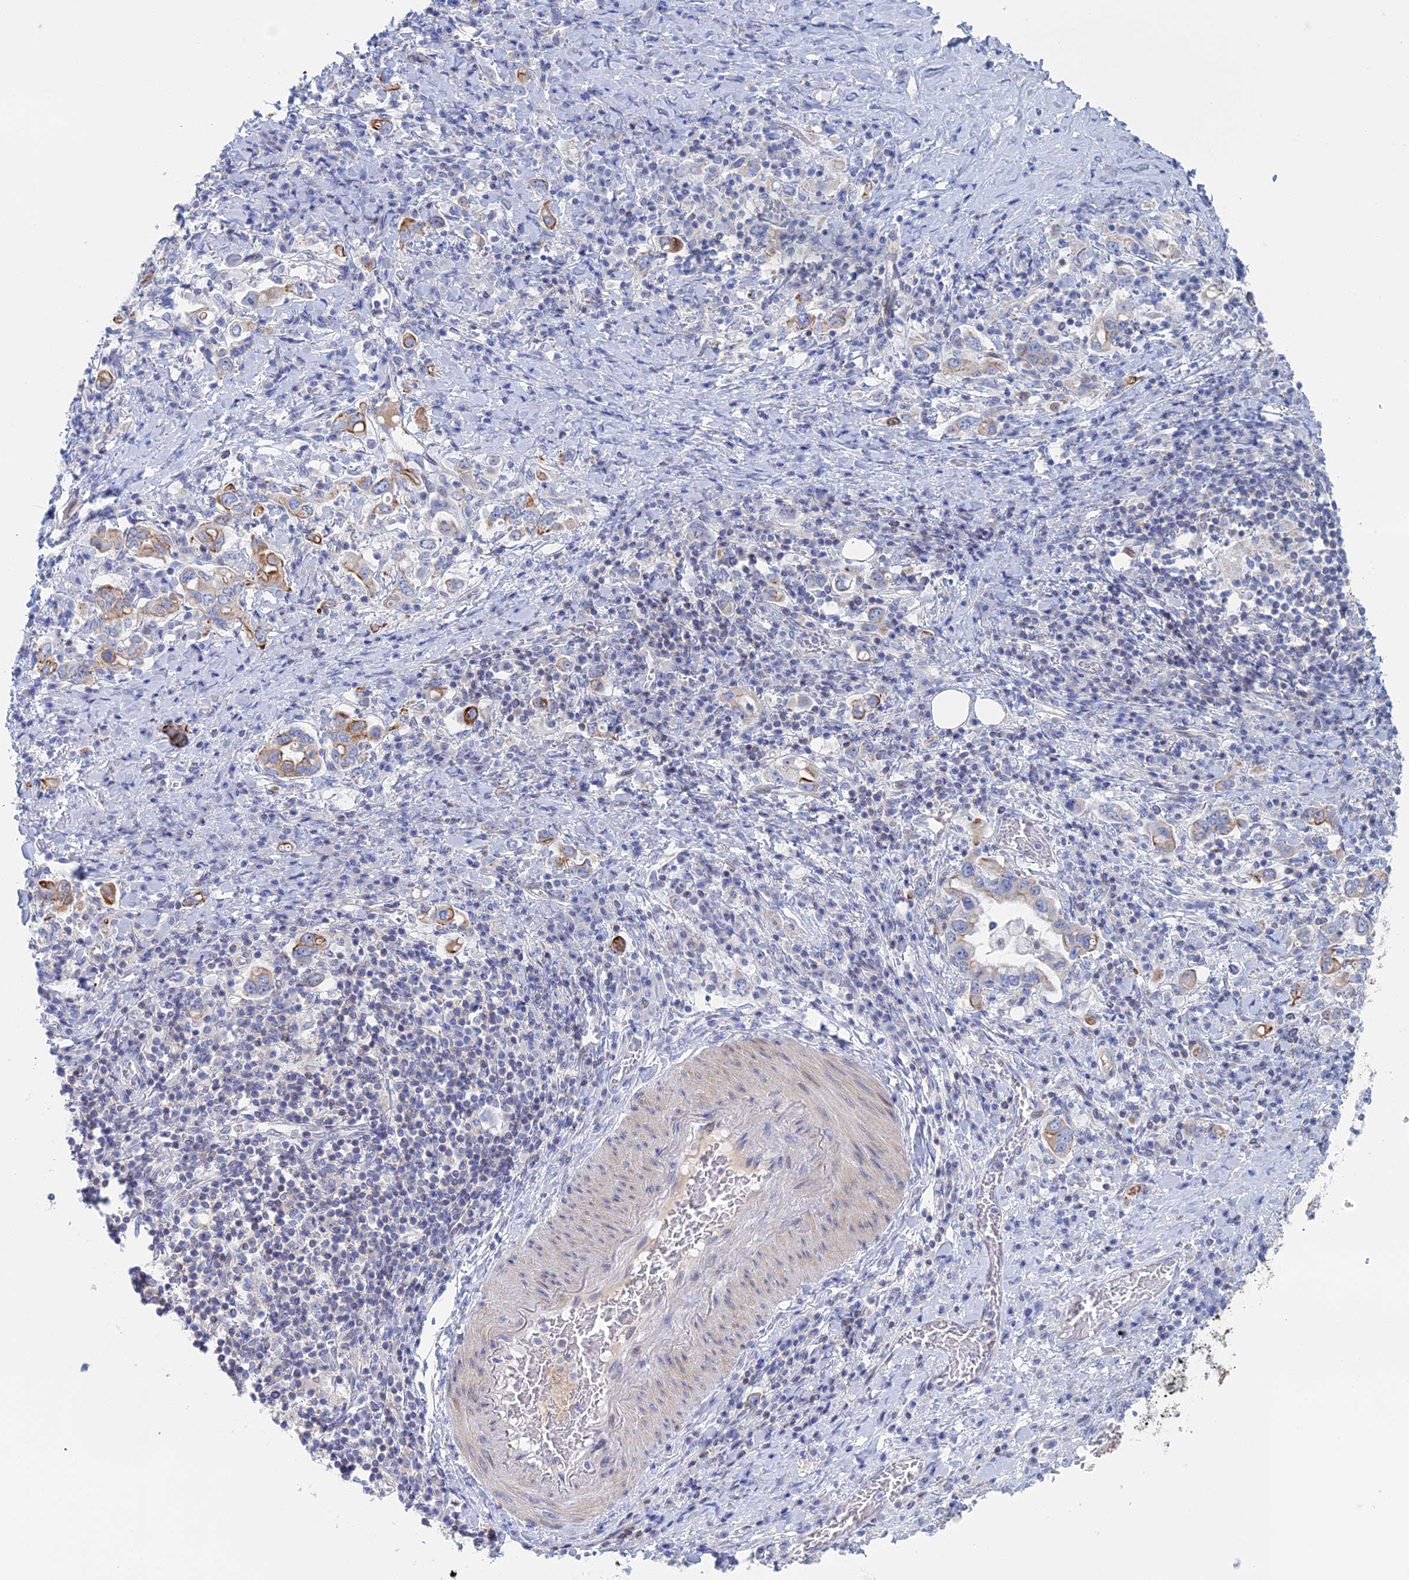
{"staining": {"intensity": "moderate", "quantity": "<25%", "location": "cytoplasmic/membranous"}, "tissue": "stomach cancer", "cell_type": "Tumor cells", "image_type": "cancer", "snomed": [{"axis": "morphology", "description": "Adenocarcinoma, NOS"}, {"axis": "topography", "description": "Stomach, upper"}, {"axis": "topography", "description": "Stomach"}], "caption": "Stomach cancer was stained to show a protein in brown. There is low levels of moderate cytoplasmic/membranous expression in about <25% of tumor cells.", "gene": "IL7", "patient": {"sex": "male", "age": 62}}